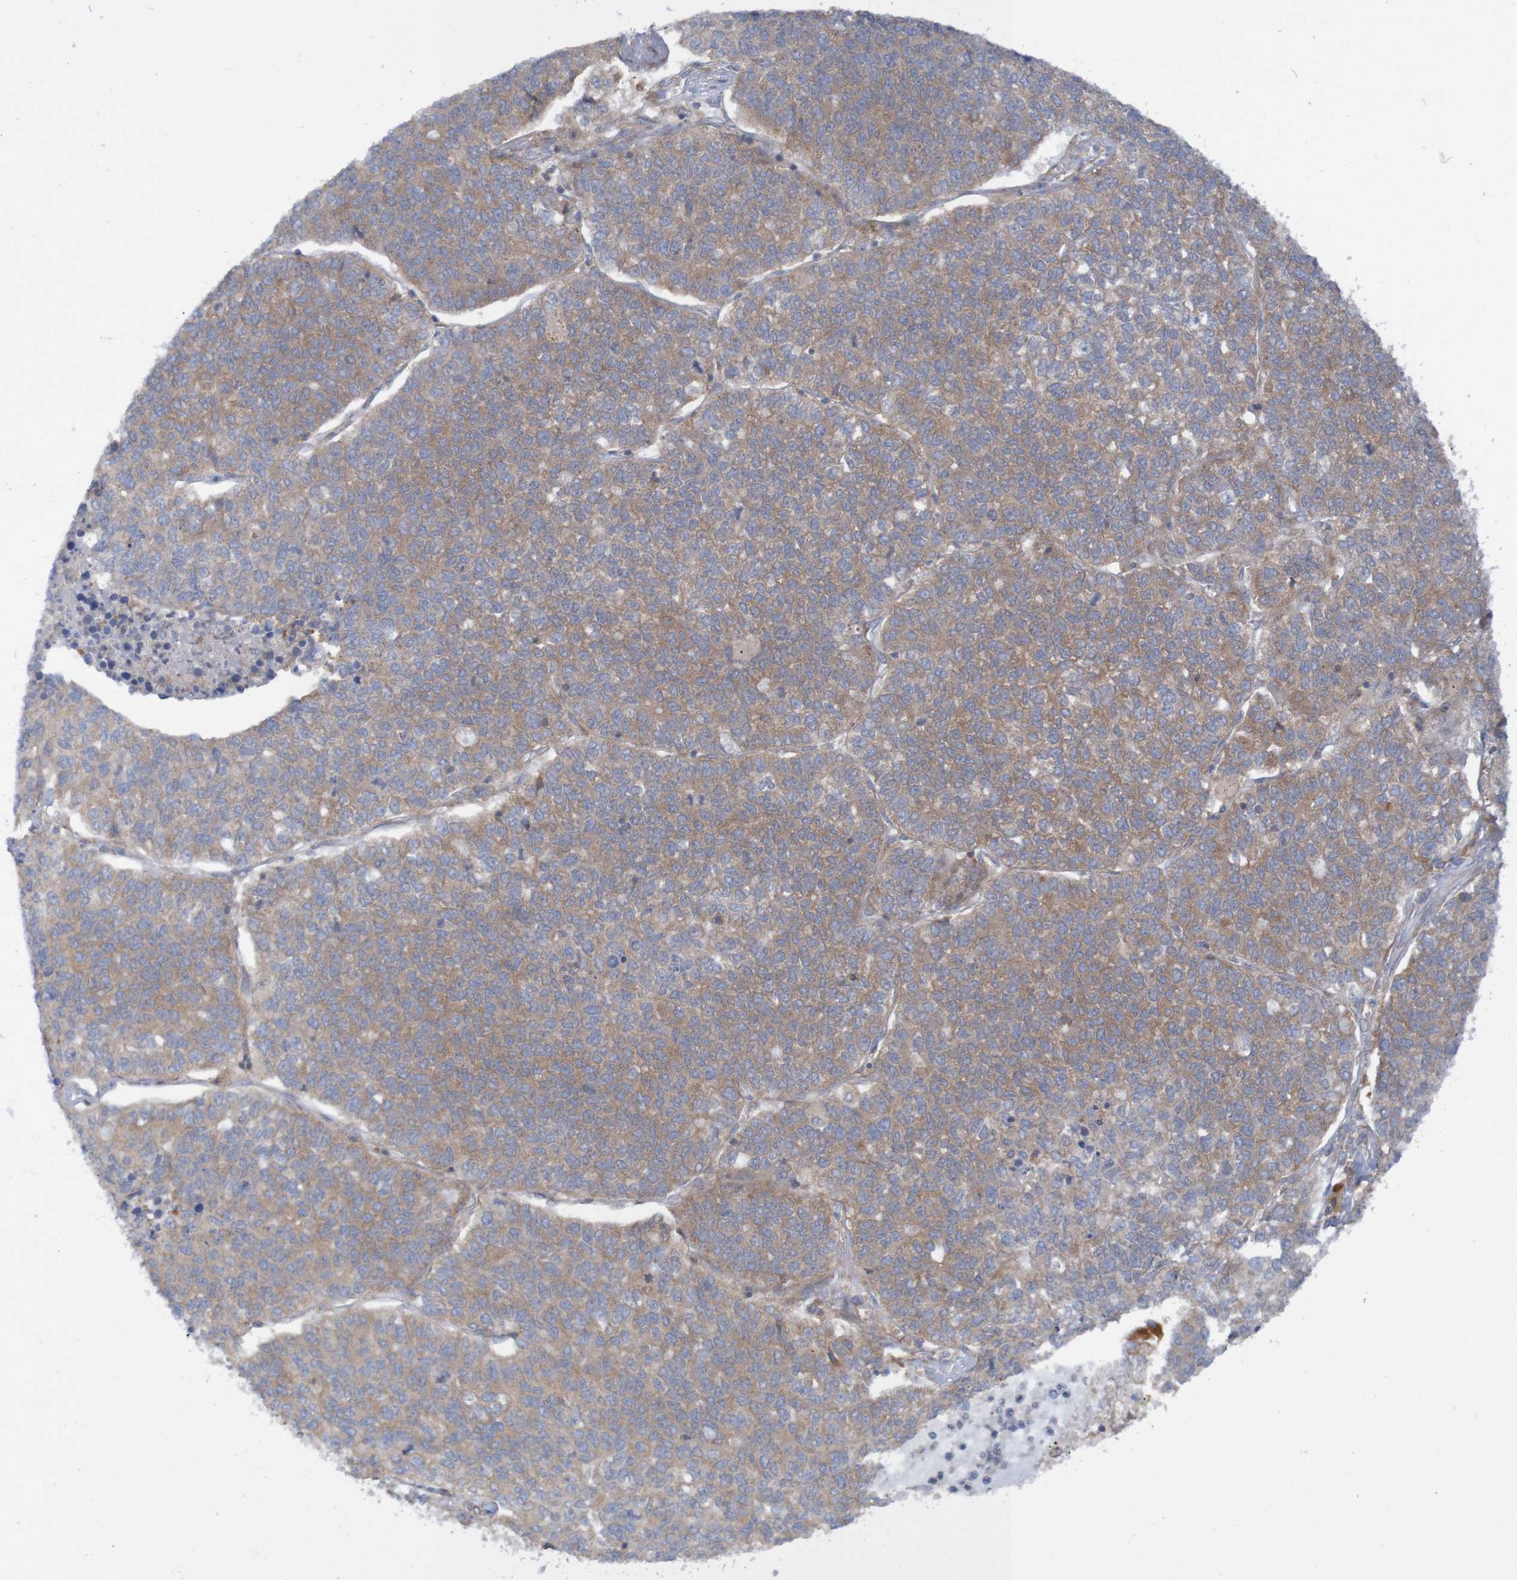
{"staining": {"intensity": "moderate", "quantity": ">75%", "location": "cytoplasmic/membranous"}, "tissue": "lung cancer", "cell_type": "Tumor cells", "image_type": "cancer", "snomed": [{"axis": "morphology", "description": "Adenocarcinoma, NOS"}, {"axis": "topography", "description": "Lung"}], "caption": "Adenocarcinoma (lung) stained with a protein marker exhibits moderate staining in tumor cells.", "gene": "LRRC47", "patient": {"sex": "male", "age": 49}}